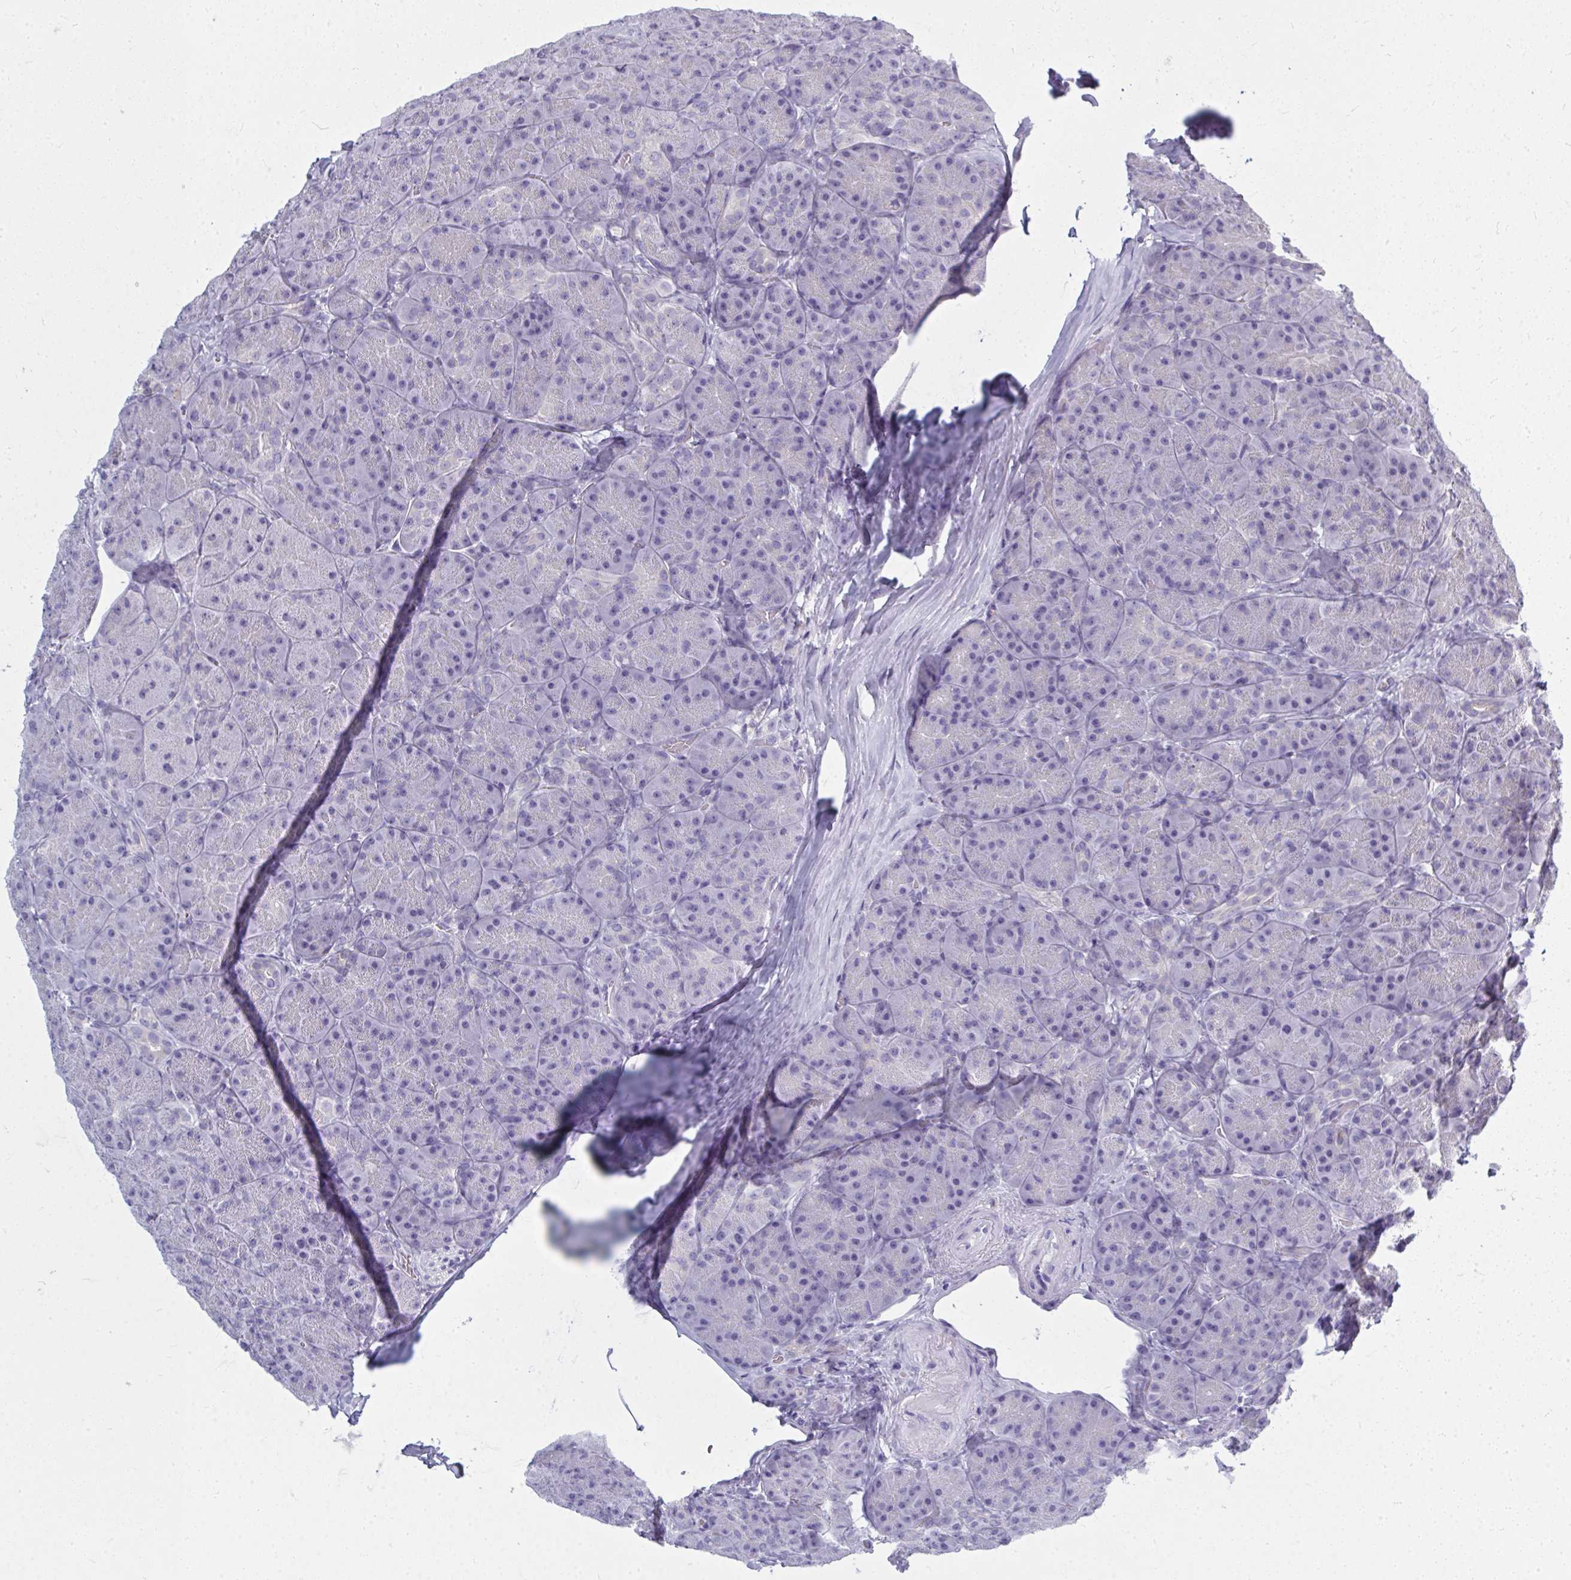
{"staining": {"intensity": "negative", "quantity": "none", "location": "none"}, "tissue": "pancreas", "cell_type": "Exocrine glandular cells", "image_type": "normal", "snomed": [{"axis": "morphology", "description": "Normal tissue, NOS"}, {"axis": "topography", "description": "Pancreas"}], "caption": "Exocrine glandular cells show no significant protein staining in benign pancreas. The staining was performed using DAB (3,3'-diaminobenzidine) to visualize the protein expression in brown, while the nuclei were stained in blue with hematoxylin (Magnification: 20x).", "gene": "QDPR", "patient": {"sex": "male", "age": 57}}